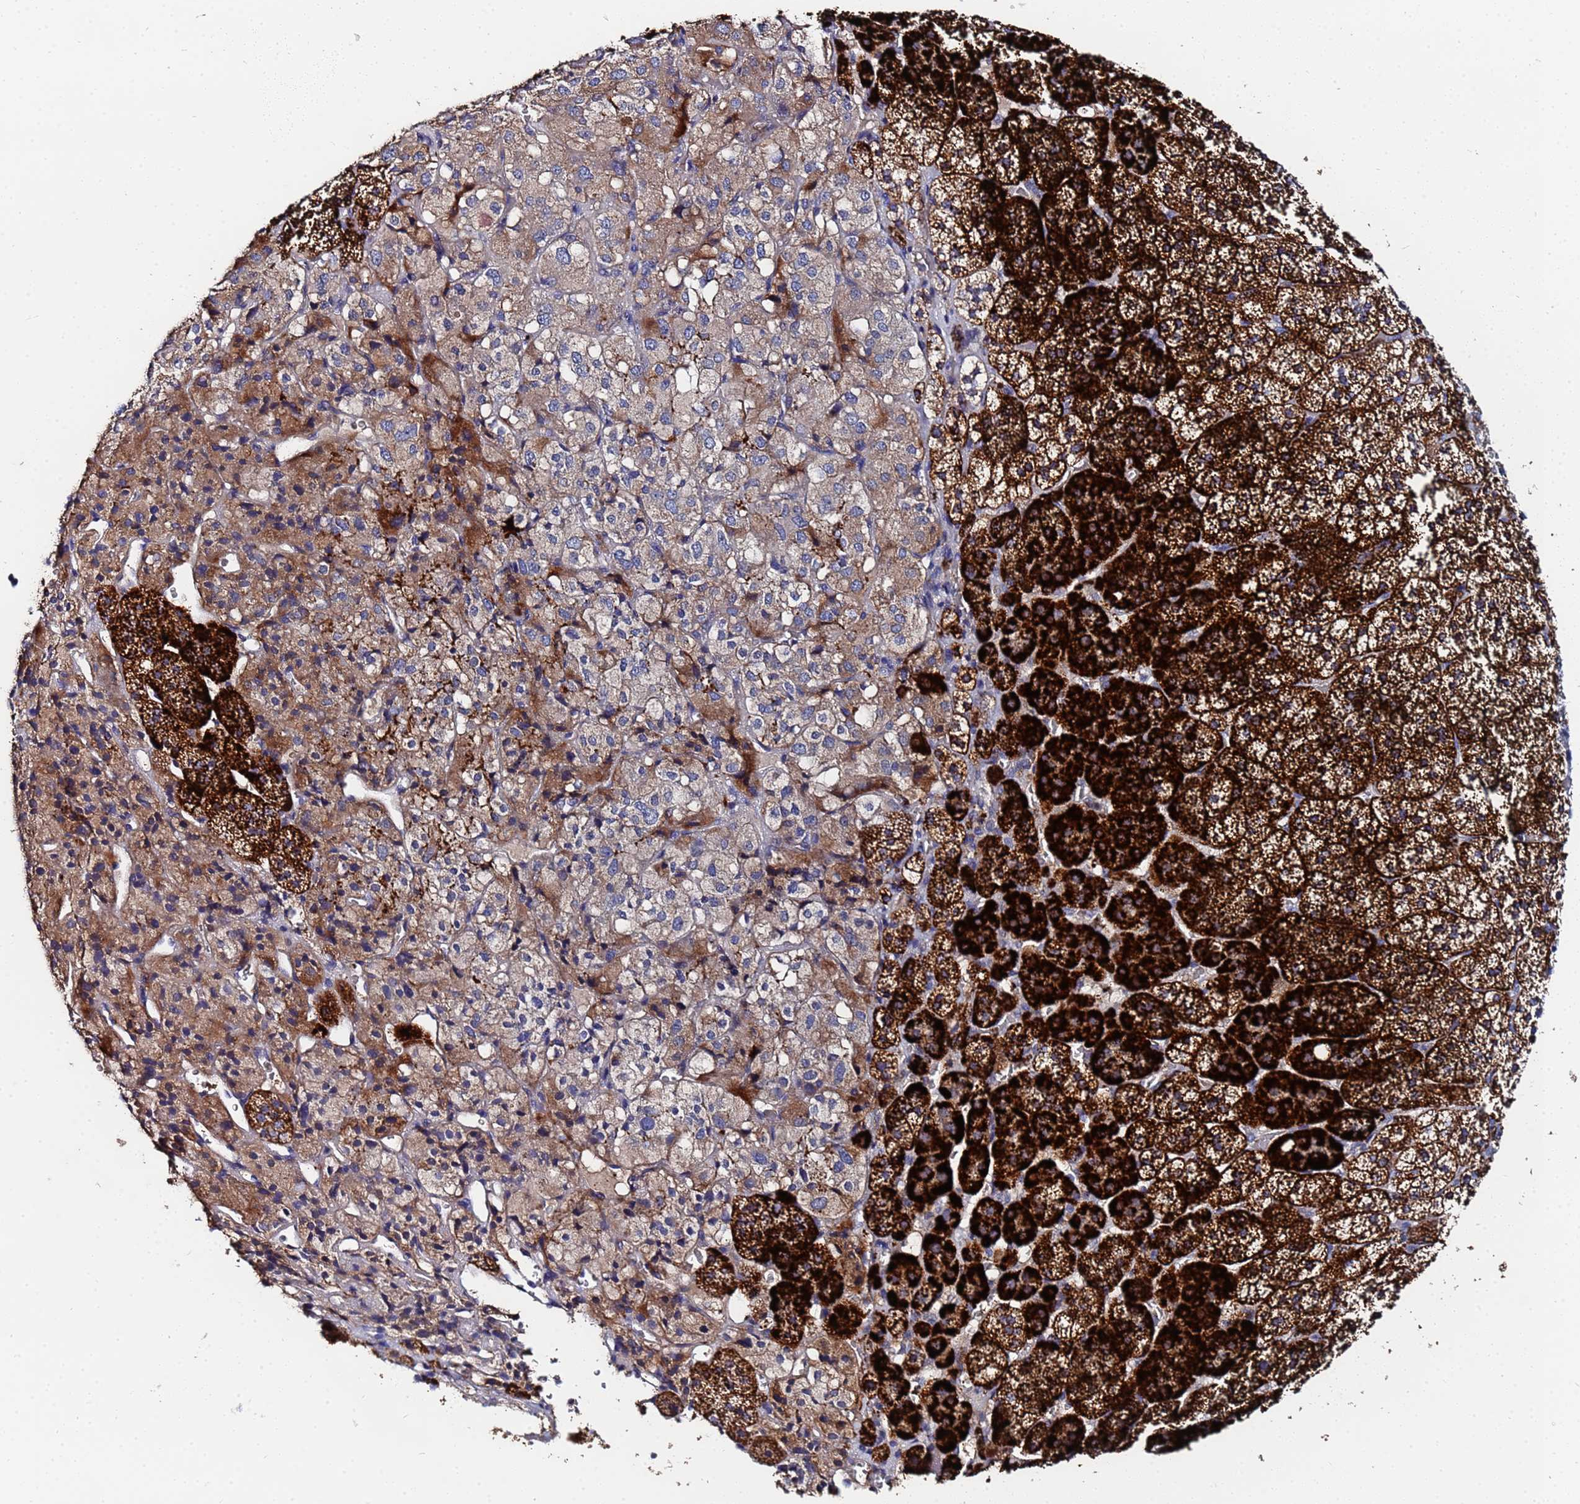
{"staining": {"intensity": "strong", "quantity": ">75%", "location": "cytoplasmic/membranous"}, "tissue": "adrenal gland", "cell_type": "Glandular cells", "image_type": "normal", "snomed": [{"axis": "morphology", "description": "Normal tissue, NOS"}, {"axis": "topography", "description": "Adrenal gland"}], "caption": "Unremarkable adrenal gland displays strong cytoplasmic/membranous expression in about >75% of glandular cells, visualized by immunohistochemistry. The staining is performed using DAB (3,3'-diaminobenzidine) brown chromogen to label protein expression. The nuclei are counter-stained blue using hematoxylin.", "gene": "TCP10L", "patient": {"sex": "female", "age": 44}}